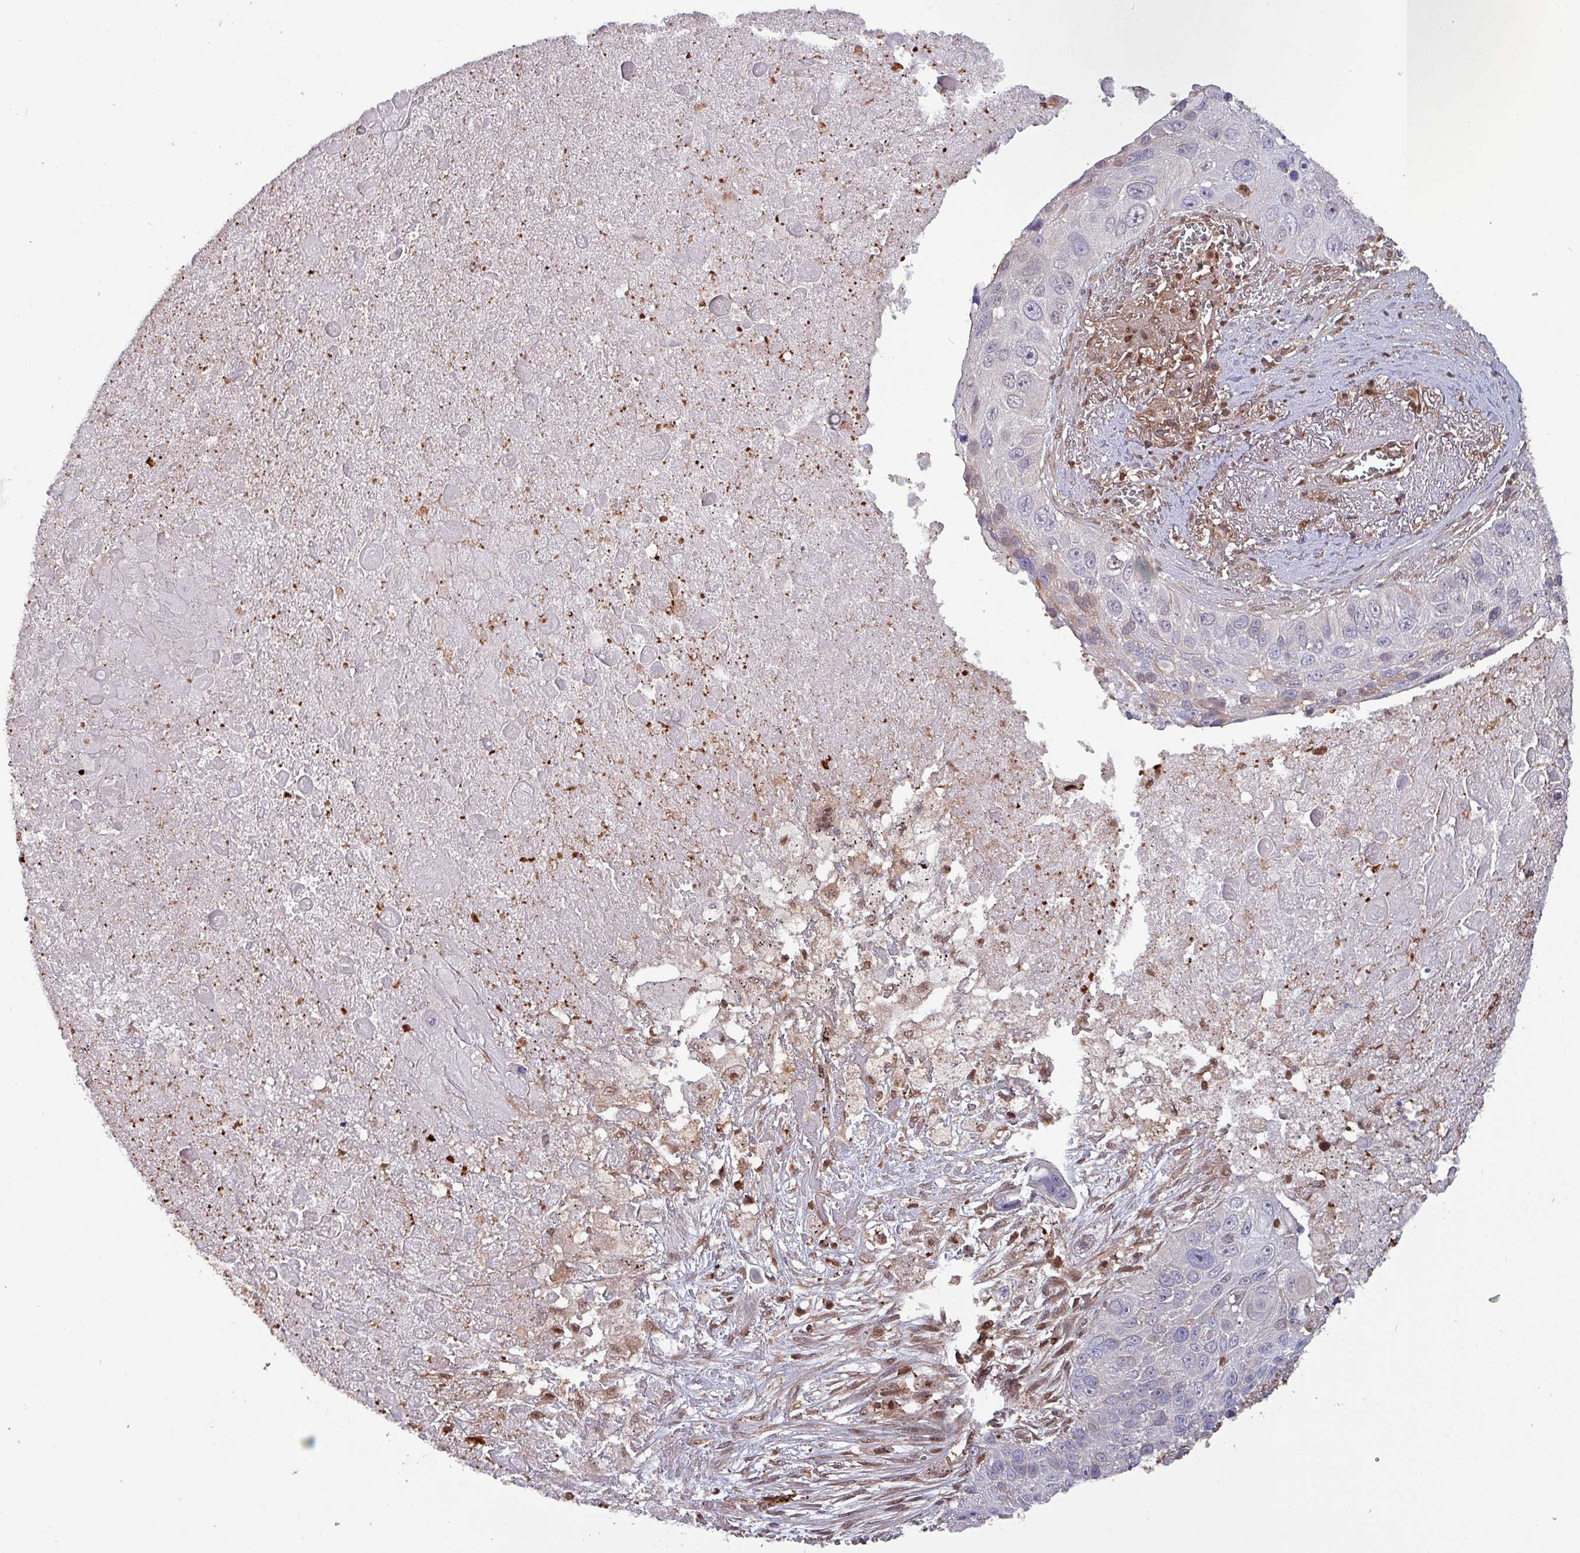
{"staining": {"intensity": "negative", "quantity": "none", "location": "none"}, "tissue": "lung cancer", "cell_type": "Tumor cells", "image_type": "cancer", "snomed": [{"axis": "morphology", "description": "Squamous cell carcinoma, NOS"}, {"axis": "topography", "description": "Lung"}], "caption": "This is a histopathology image of immunohistochemistry (IHC) staining of lung cancer, which shows no staining in tumor cells.", "gene": "PSMB8", "patient": {"sex": "male", "age": 66}}